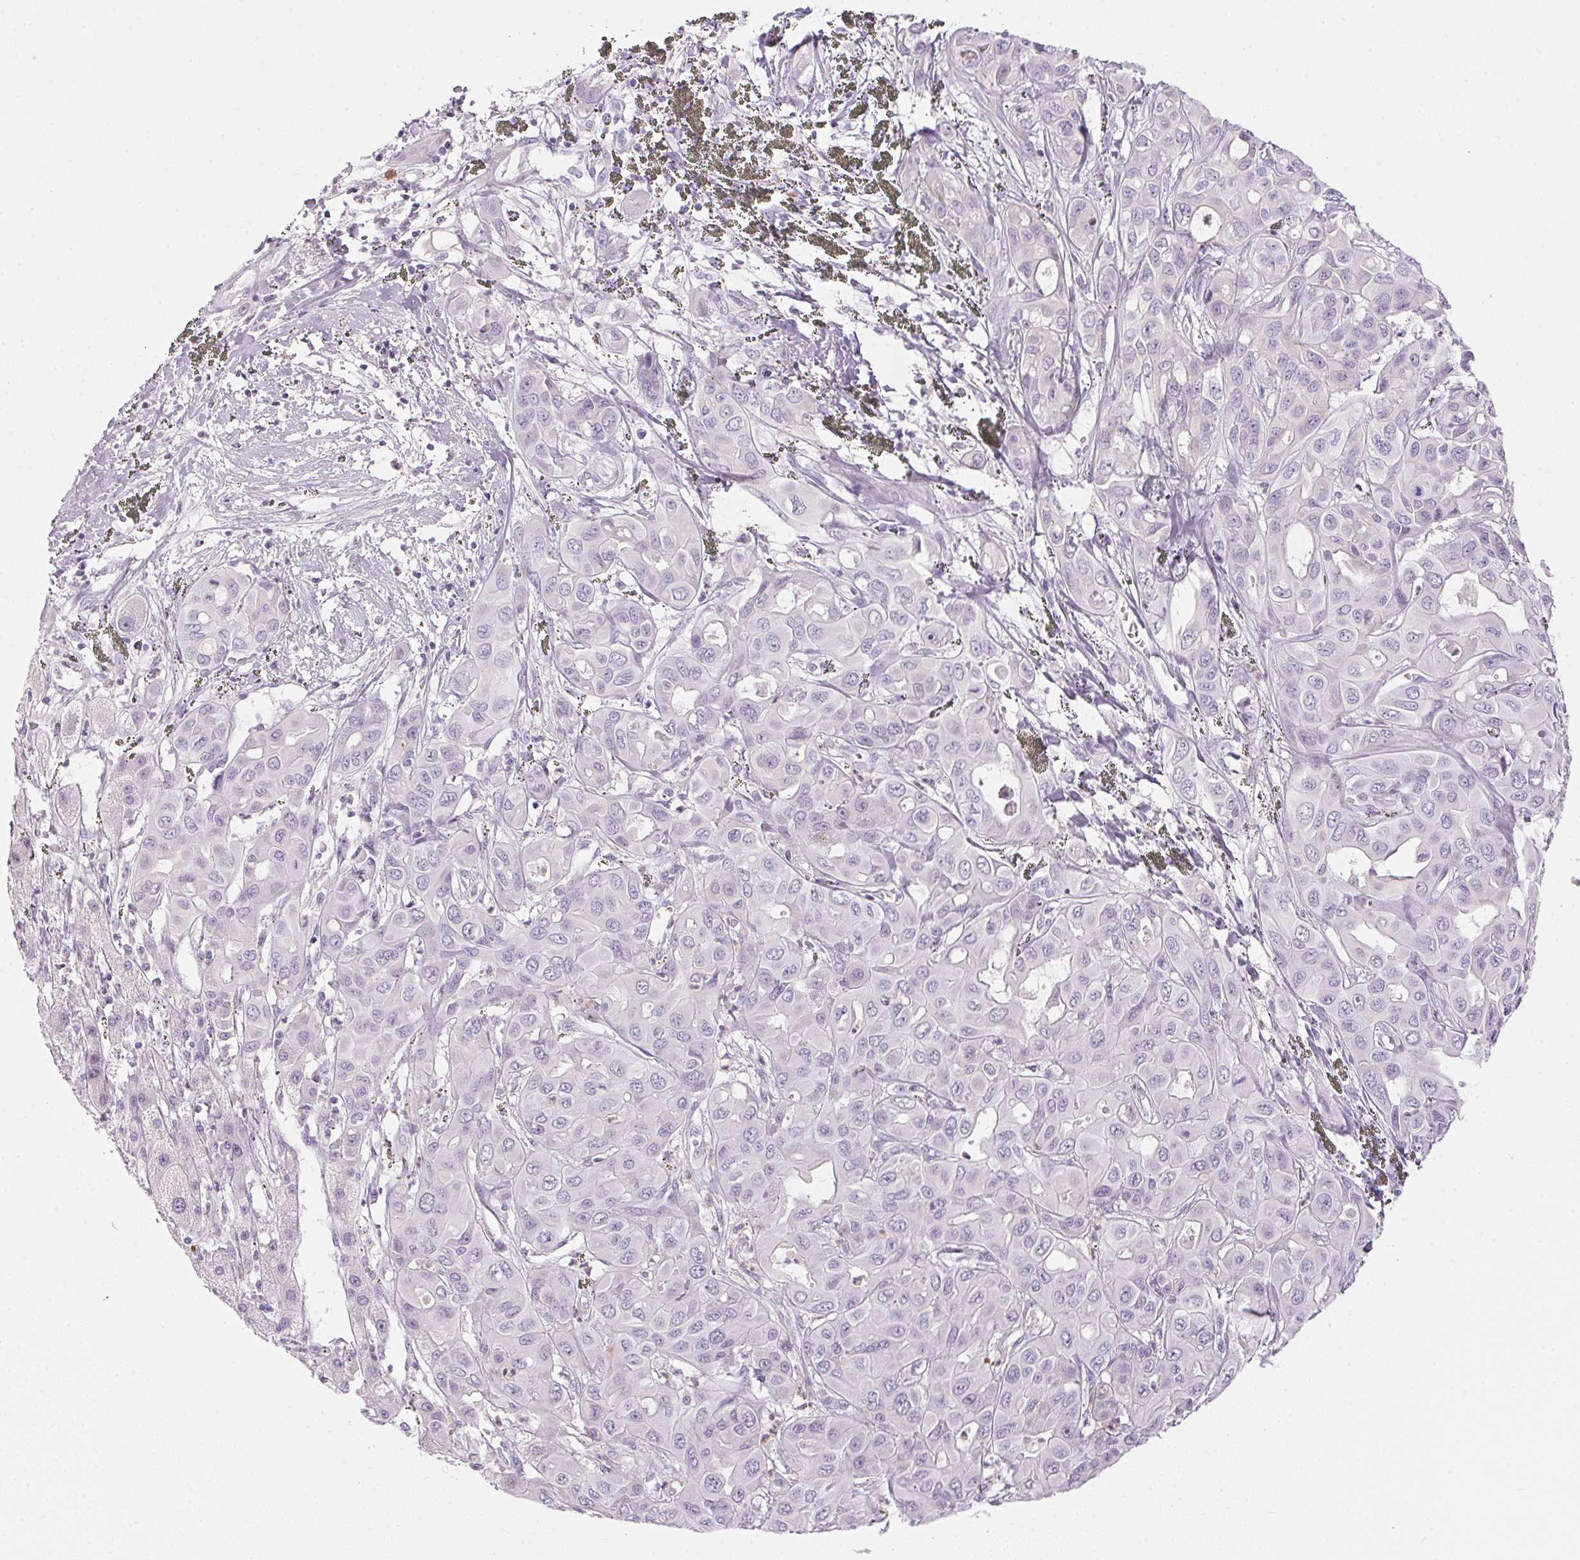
{"staining": {"intensity": "negative", "quantity": "none", "location": "none"}, "tissue": "liver cancer", "cell_type": "Tumor cells", "image_type": "cancer", "snomed": [{"axis": "morphology", "description": "Cholangiocarcinoma"}, {"axis": "topography", "description": "Liver"}], "caption": "This histopathology image is of cholangiocarcinoma (liver) stained with IHC to label a protein in brown with the nuclei are counter-stained blue. There is no positivity in tumor cells.", "gene": "ECPAS", "patient": {"sex": "female", "age": 60}}